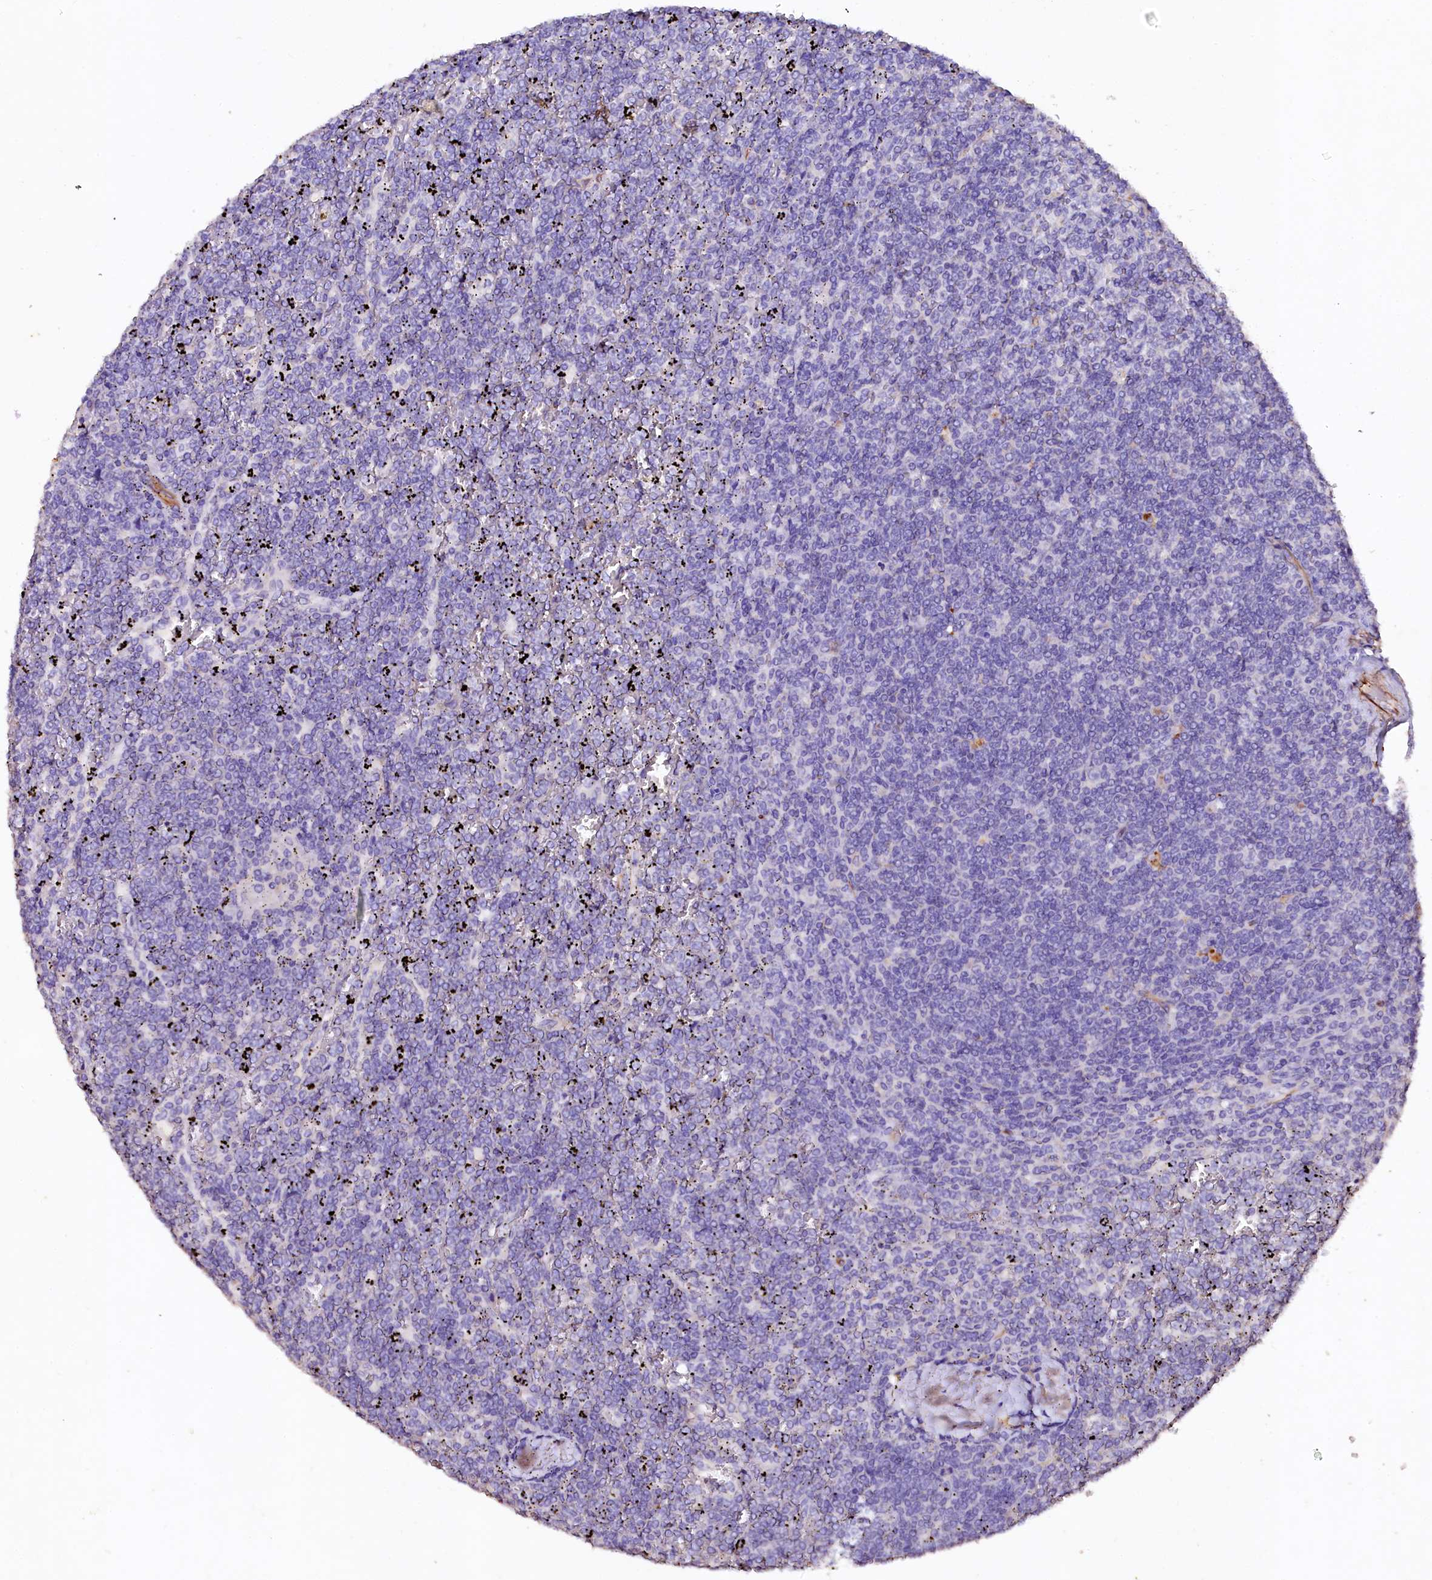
{"staining": {"intensity": "negative", "quantity": "none", "location": "none"}, "tissue": "lymphoma", "cell_type": "Tumor cells", "image_type": "cancer", "snomed": [{"axis": "morphology", "description": "Malignant lymphoma, non-Hodgkin's type, Low grade"}, {"axis": "topography", "description": "Spleen"}], "caption": "This is a image of IHC staining of lymphoma, which shows no staining in tumor cells.", "gene": "VPS36", "patient": {"sex": "female", "age": 19}}